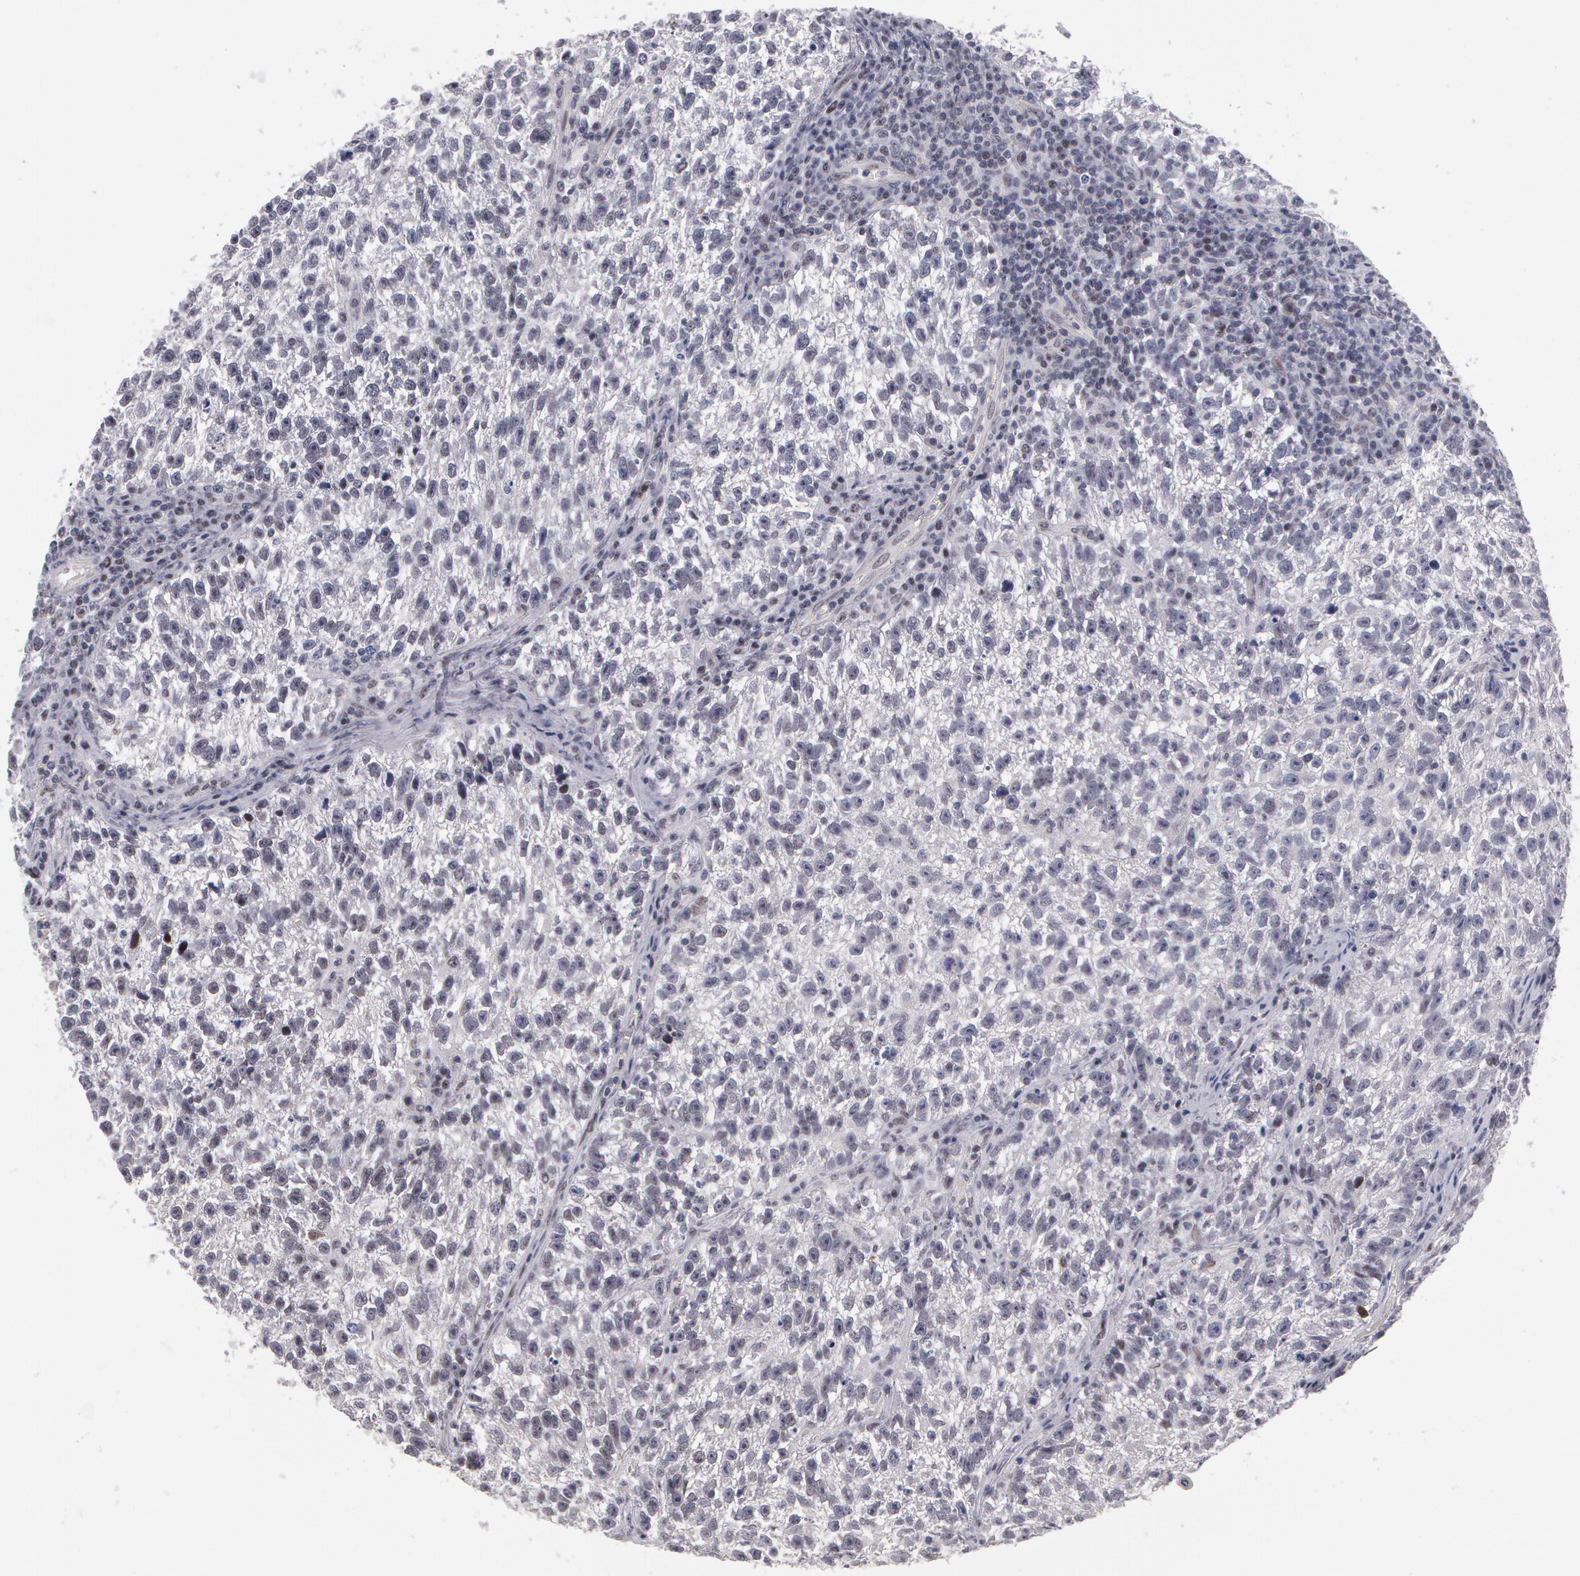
{"staining": {"intensity": "negative", "quantity": "none", "location": "none"}, "tissue": "testis cancer", "cell_type": "Tumor cells", "image_type": "cancer", "snomed": [{"axis": "morphology", "description": "Seminoma, NOS"}, {"axis": "topography", "description": "Testis"}], "caption": "Immunohistochemistry micrograph of neoplastic tissue: human seminoma (testis) stained with DAB displays no significant protein positivity in tumor cells. The staining is performed using DAB (3,3'-diaminobenzidine) brown chromogen with nuclei counter-stained in using hematoxylin.", "gene": "PRICKLE1", "patient": {"sex": "male", "age": 38}}